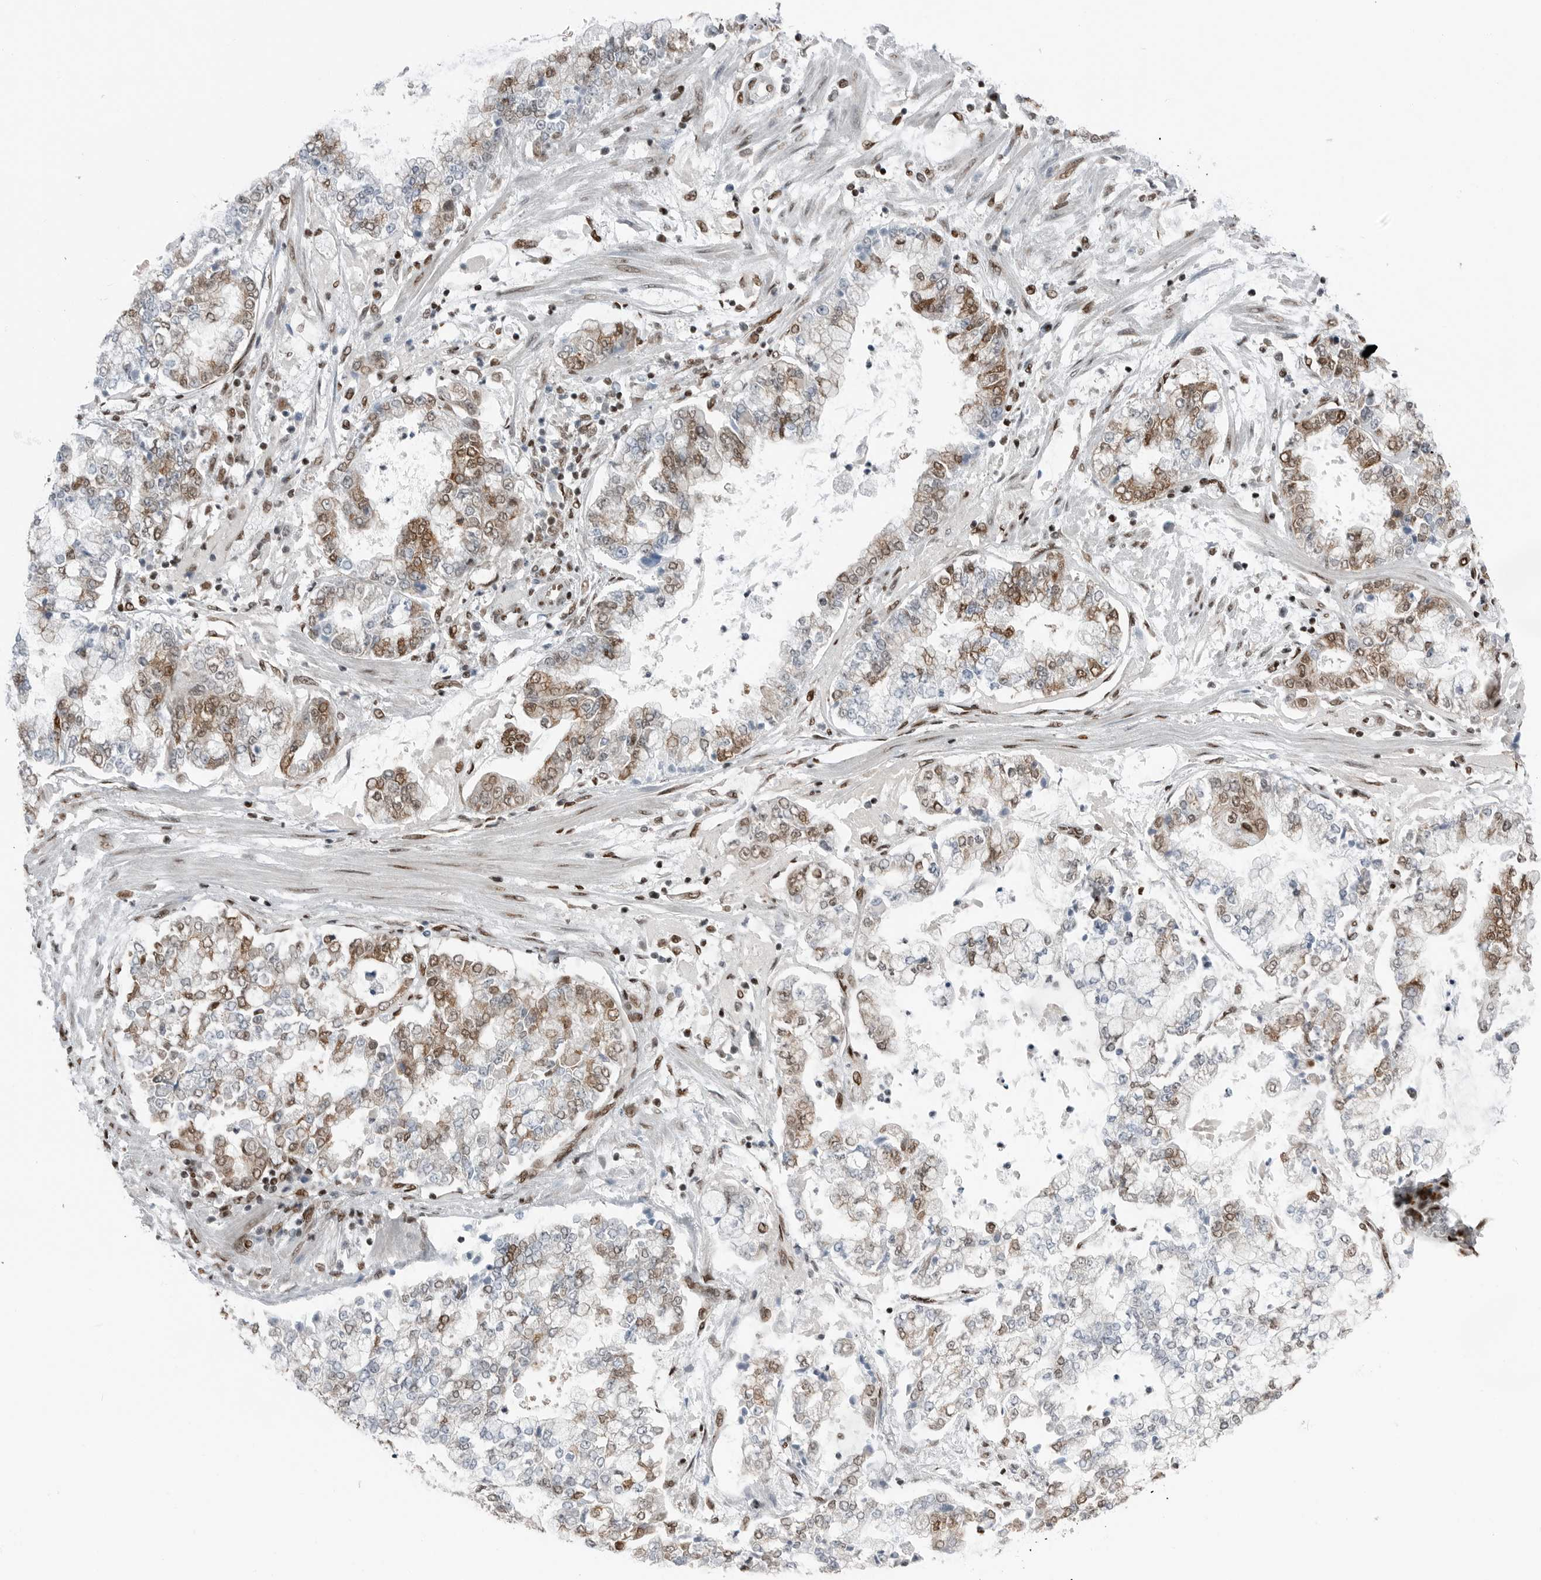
{"staining": {"intensity": "weak", "quantity": "25%-75%", "location": "nuclear"}, "tissue": "stomach cancer", "cell_type": "Tumor cells", "image_type": "cancer", "snomed": [{"axis": "morphology", "description": "Adenocarcinoma, NOS"}, {"axis": "topography", "description": "Stomach"}], "caption": "A low amount of weak nuclear positivity is appreciated in about 25%-75% of tumor cells in adenocarcinoma (stomach) tissue.", "gene": "BLZF1", "patient": {"sex": "male", "age": 76}}